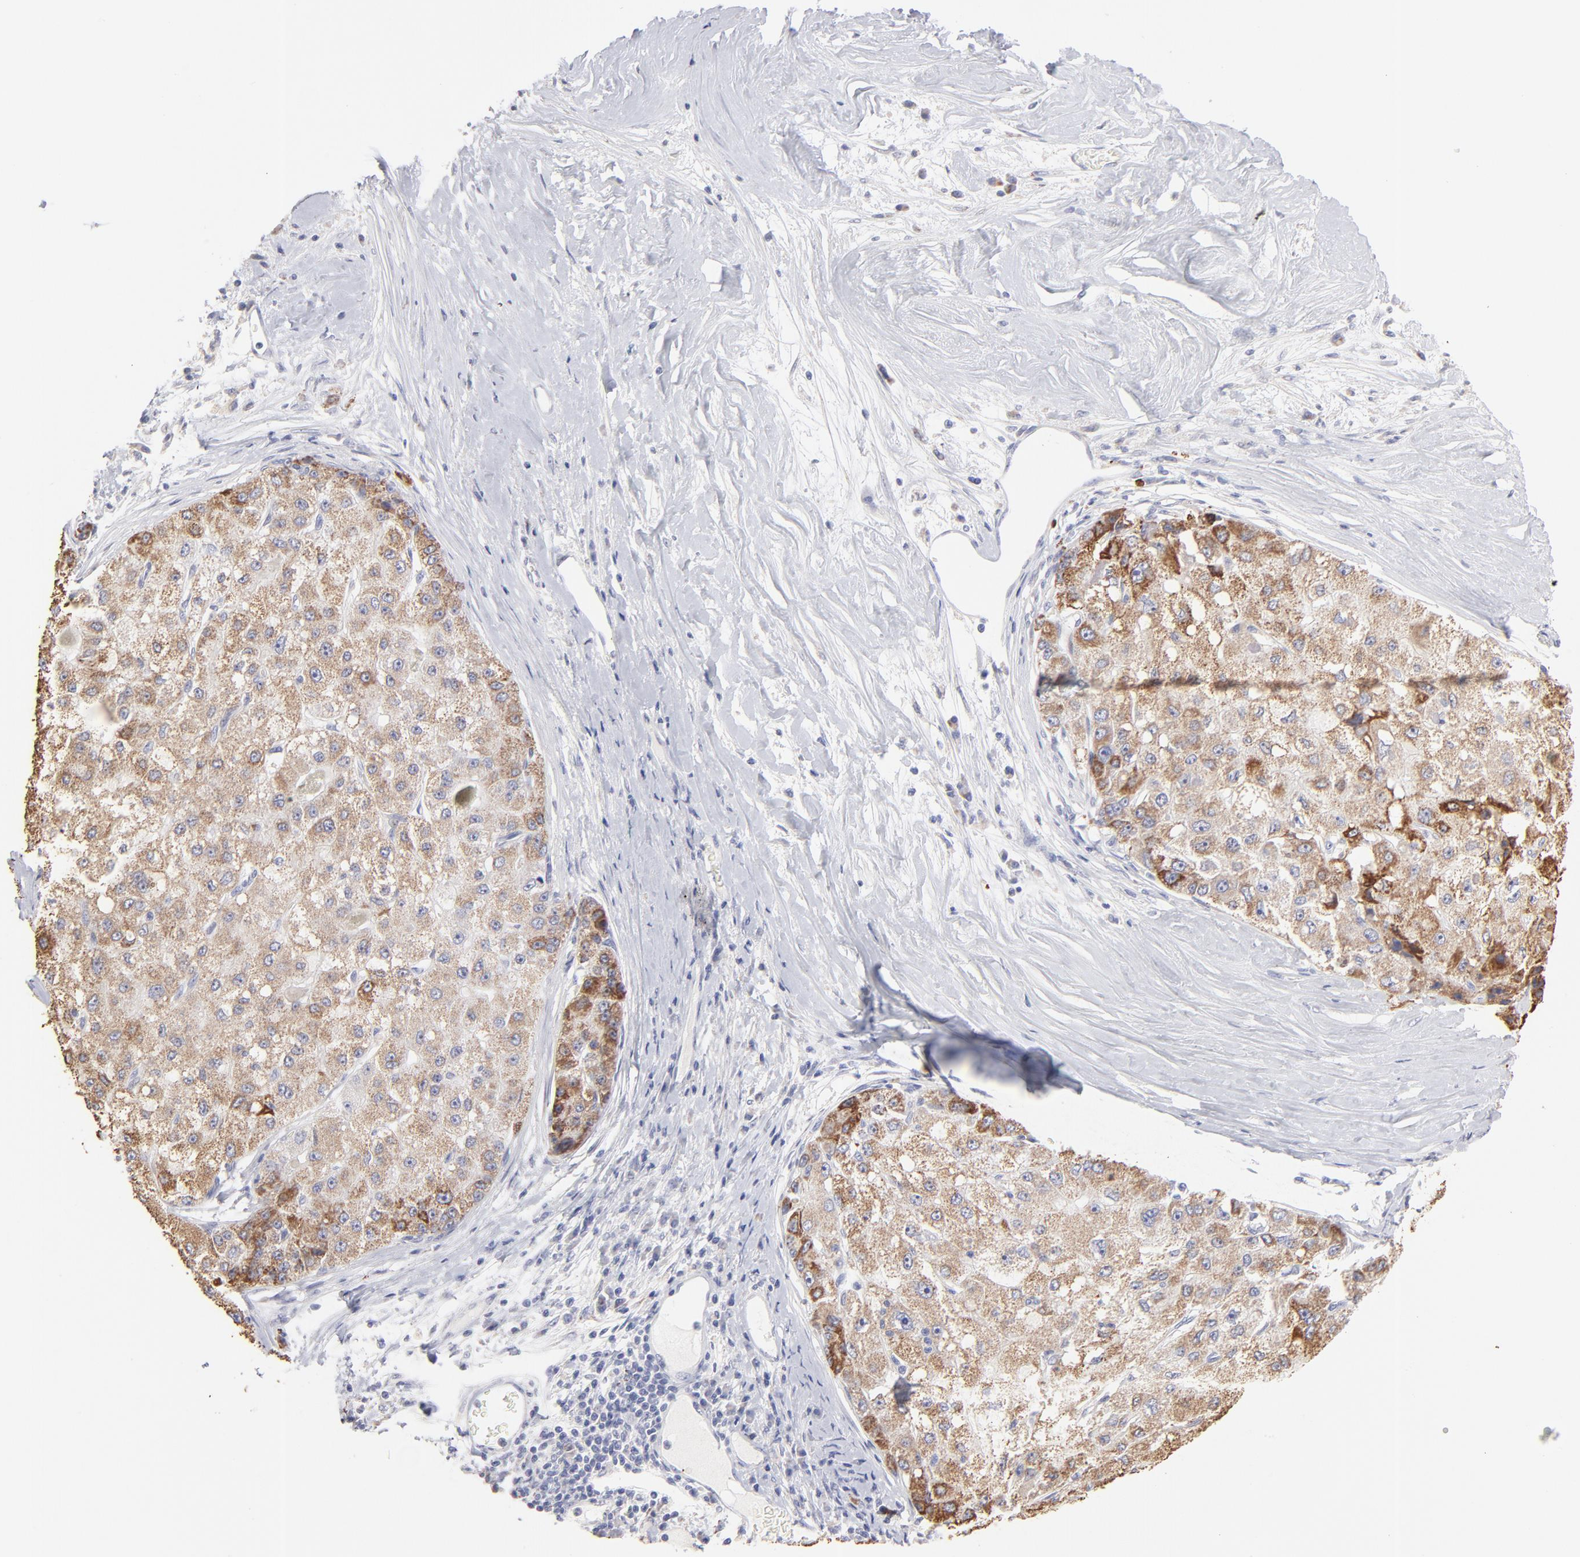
{"staining": {"intensity": "strong", "quantity": ">75%", "location": "cytoplasmic/membranous"}, "tissue": "liver cancer", "cell_type": "Tumor cells", "image_type": "cancer", "snomed": [{"axis": "morphology", "description": "Carcinoma, Hepatocellular, NOS"}, {"axis": "topography", "description": "Liver"}], "caption": "Protein staining by immunohistochemistry exhibits strong cytoplasmic/membranous expression in about >75% of tumor cells in liver hepatocellular carcinoma. Immunohistochemistry (ihc) stains the protein of interest in brown and the nuclei are stained blue.", "gene": "TST", "patient": {"sex": "male", "age": 80}}